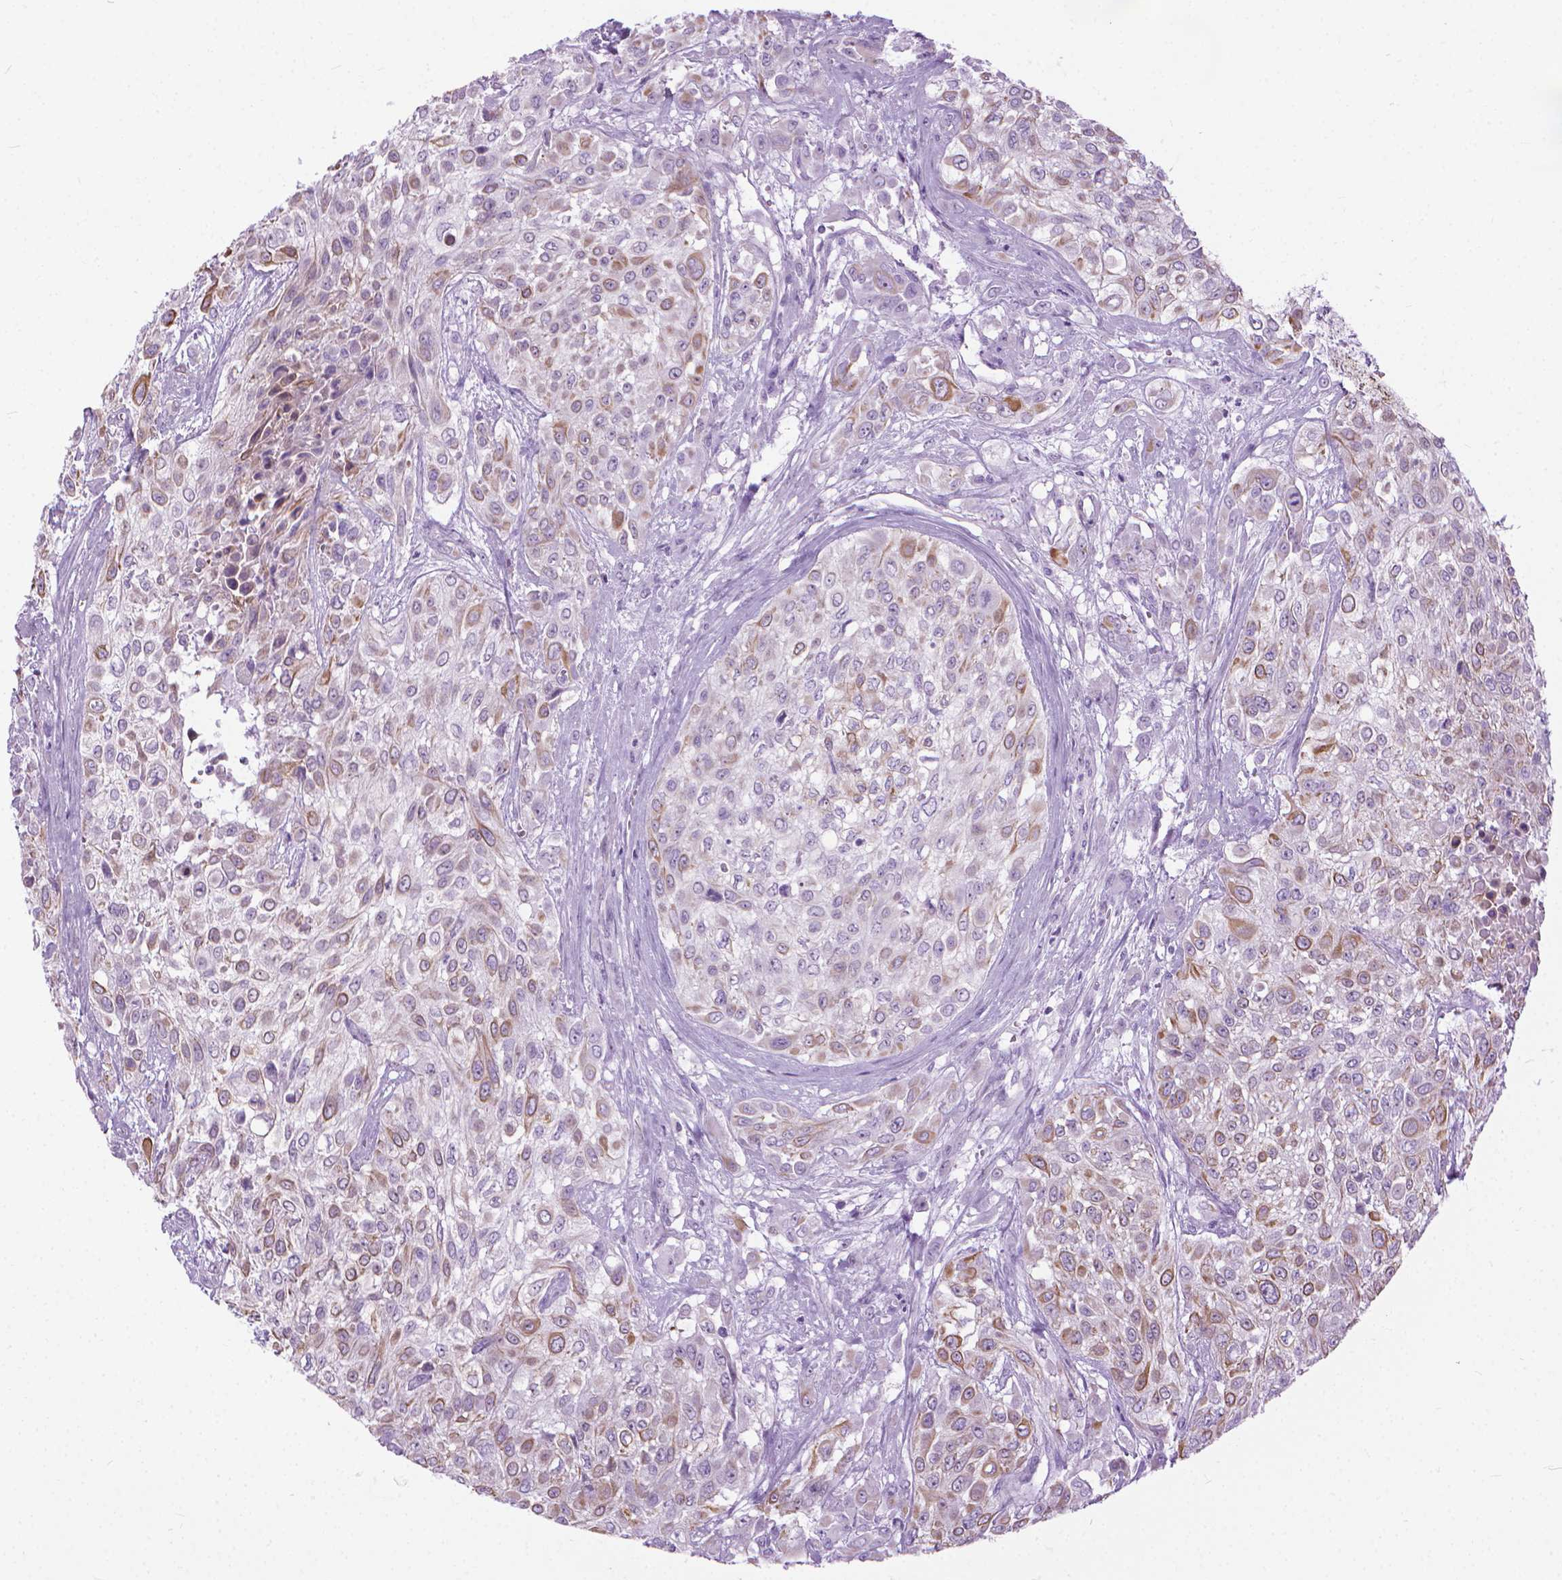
{"staining": {"intensity": "moderate", "quantity": "25%-75%", "location": "cytoplasmic/membranous"}, "tissue": "urothelial cancer", "cell_type": "Tumor cells", "image_type": "cancer", "snomed": [{"axis": "morphology", "description": "Urothelial carcinoma, High grade"}, {"axis": "topography", "description": "Urinary bladder"}], "caption": "A photomicrograph showing moderate cytoplasmic/membranous expression in about 25%-75% of tumor cells in urothelial carcinoma (high-grade), as visualized by brown immunohistochemical staining.", "gene": "HTR2B", "patient": {"sex": "male", "age": 57}}